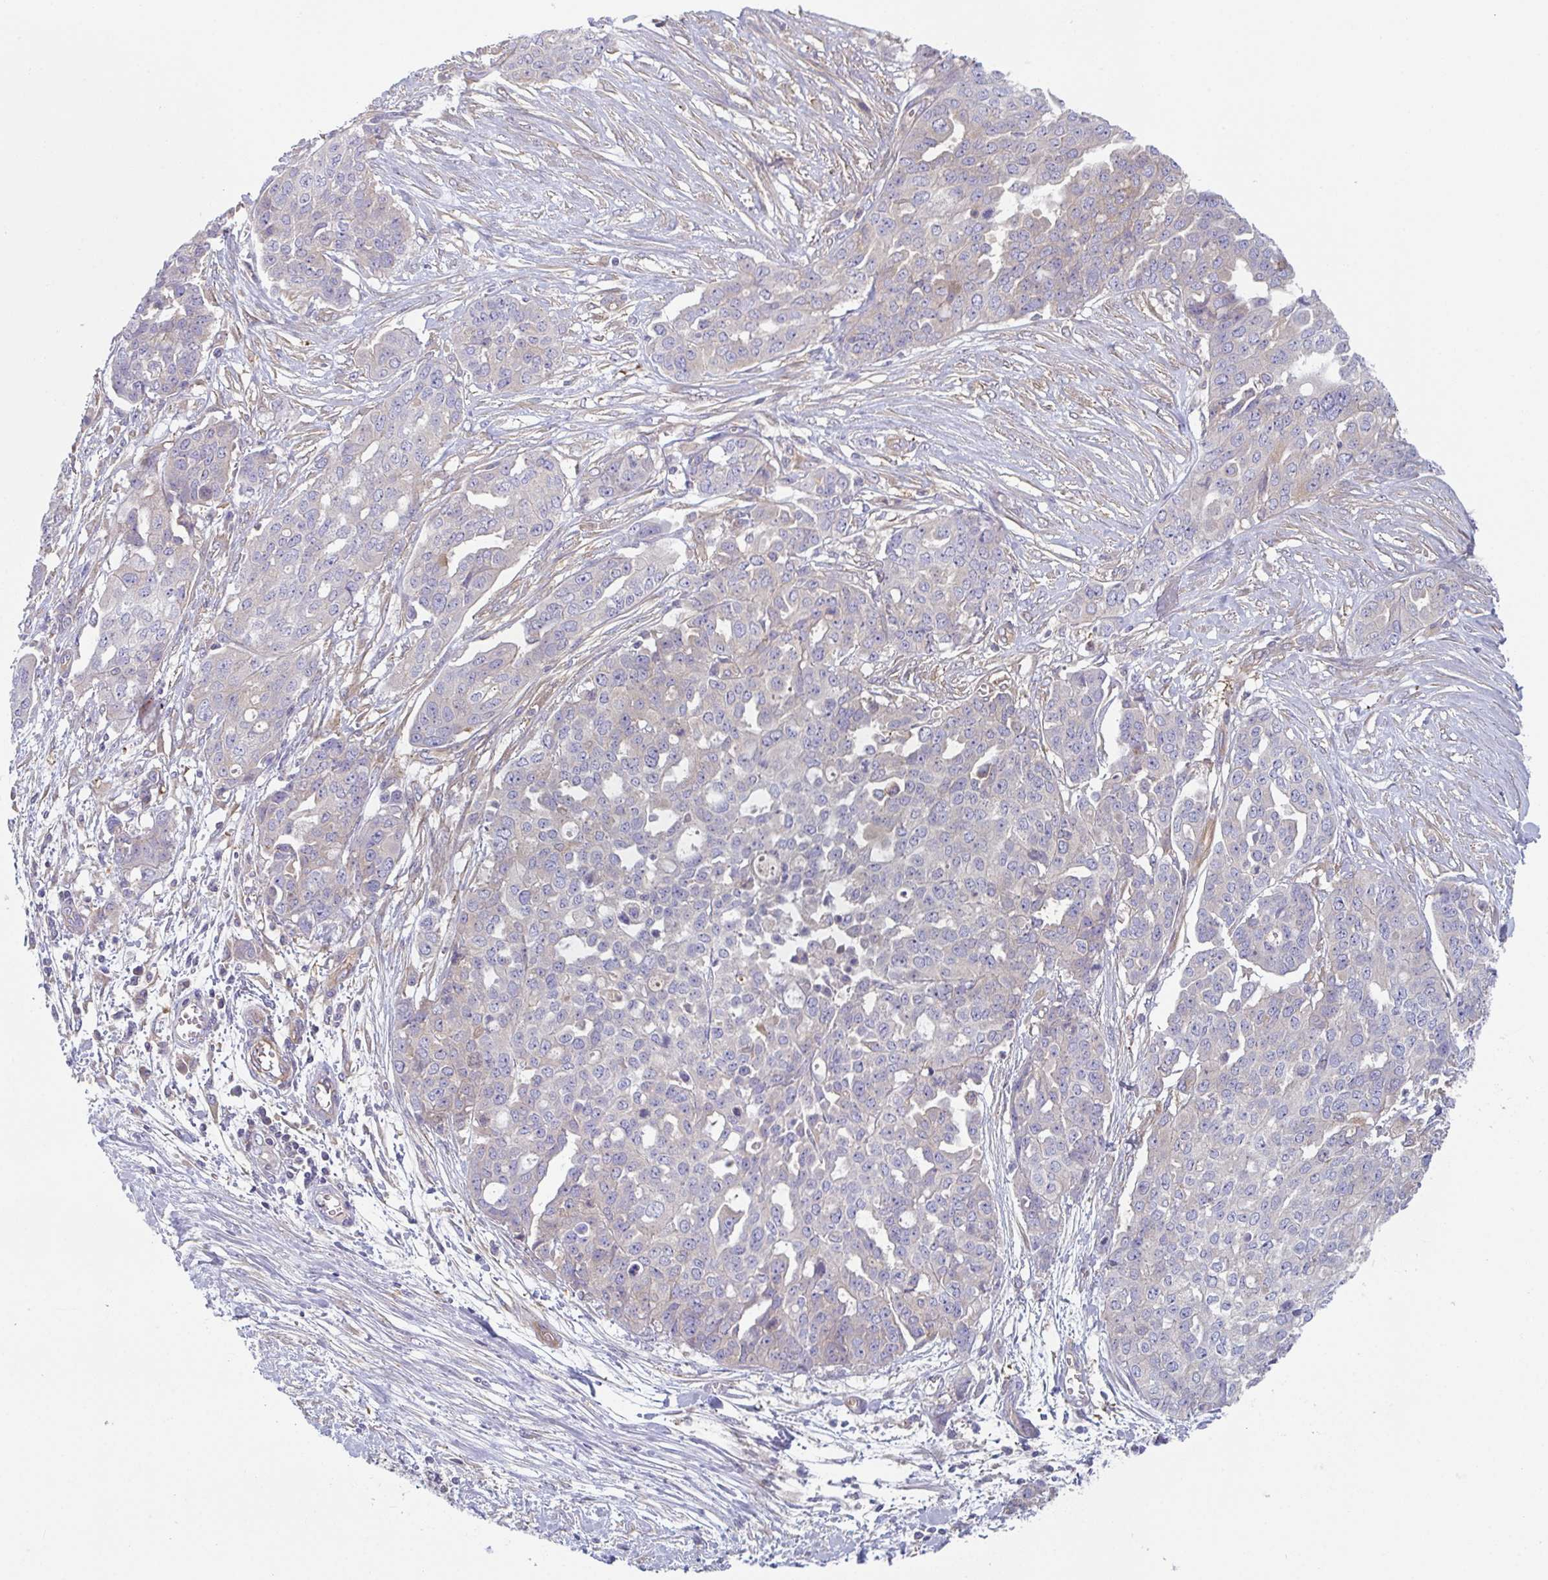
{"staining": {"intensity": "negative", "quantity": "none", "location": "none"}, "tissue": "ovarian cancer", "cell_type": "Tumor cells", "image_type": "cancer", "snomed": [{"axis": "morphology", "description": "Cystadenocarcinoma, serous, NOS"}, {"axis": "topography", "description": "Soft tissue"}, {"axis": "topography", "description": "Ovary"}], "caption": "IHC image of ovarian cancer stained for a protein (brown), which displays no positivity in tumor cells.", "gene": "AMPD2", "patient": {"sex": "female", "age": 57}}